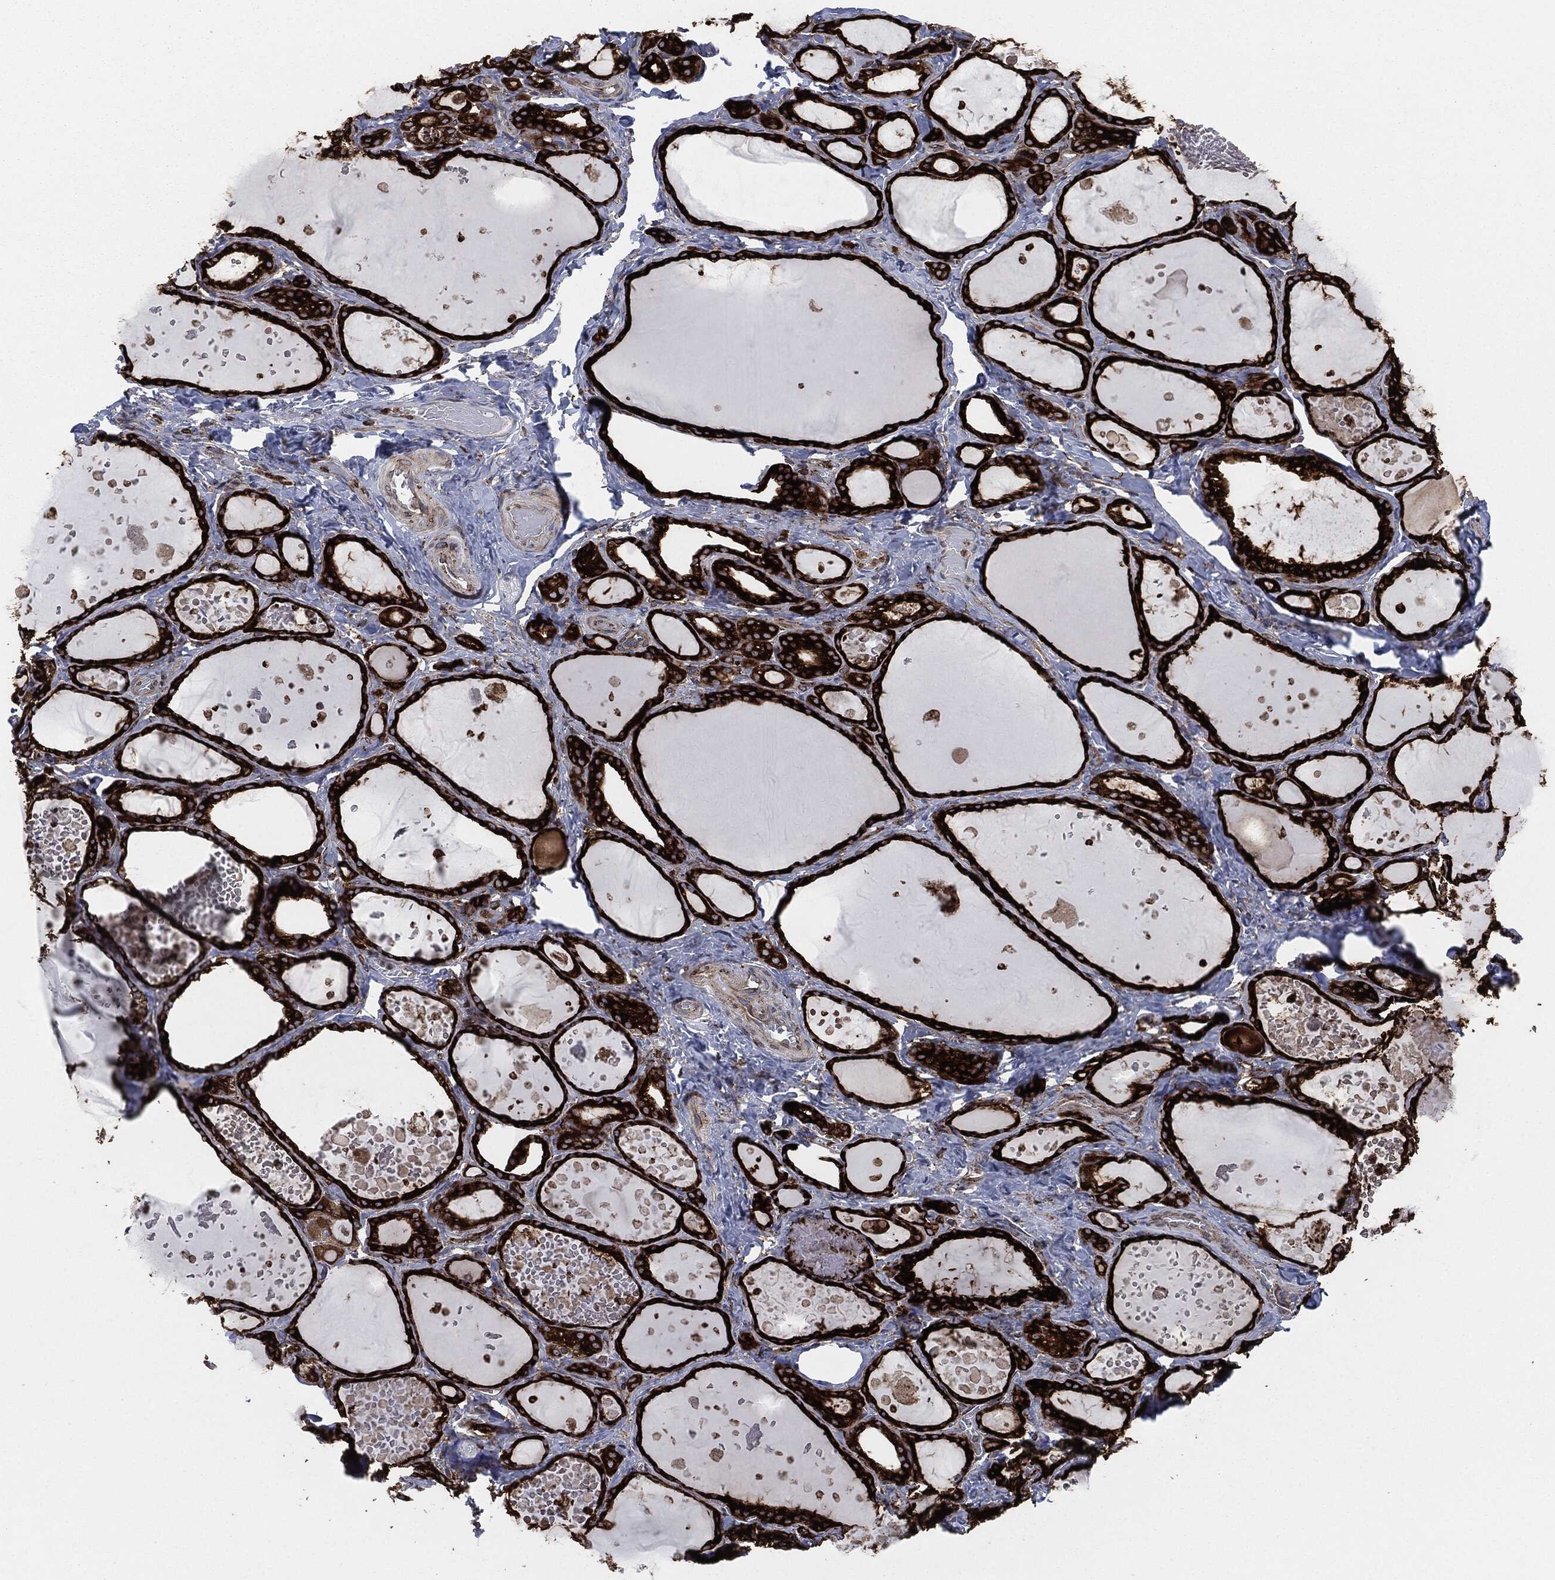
{"staining": {"intensity": "strong", "quantity": ">75%", "location": "cytoplasmic/membranous"}, "tissue": "thyroid gland", "cell_type": "Glandular cells", "image_type": "normal", "snomed": [{"axis": "morphology", "description": "Normal tissue, NOS"}, {"axis": "topography", "description": "Thyroid gland"}], "caption": "A brown stain highlights strong cytoplasmic/membranous staining of a protein in glandular cells of benign thyroid gland. (IHC, brightfield microscopy, high magnification).", "gene": "CALR", "patient": {"sex": "female", "age": 56}}